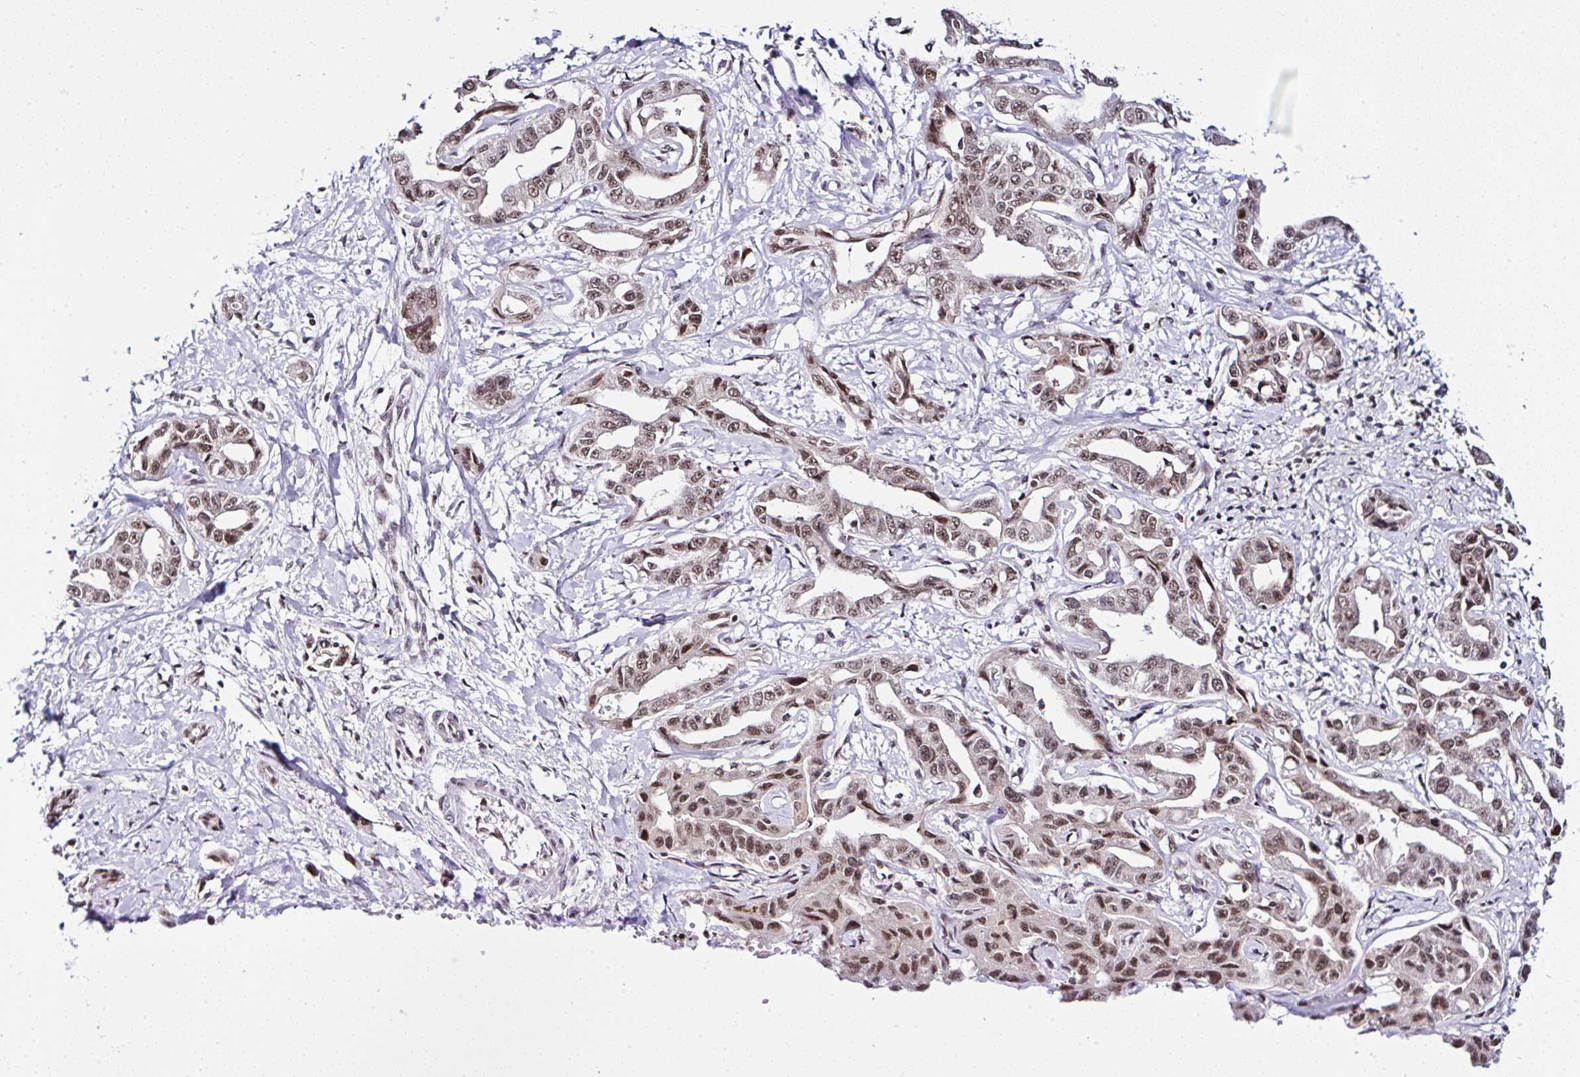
{"staining": {"intensity": "moderate", "quantity": ">75%", "location": "nuclear"}, "tissue": "liver cancer", "cell_type": "Tumor cells", "image_type": "cancer", "snomed": [{"axis": "morphology", "description": "Cholangiocarcinoma"}, {"axis": "topography", "description": "Liver"}], "caption": "Liver cancer stained with a protein marker demonstrates moderate staining in tumor cells.", "gene": "PTPN2", "patient": {"sex": "male", "age": 59}}